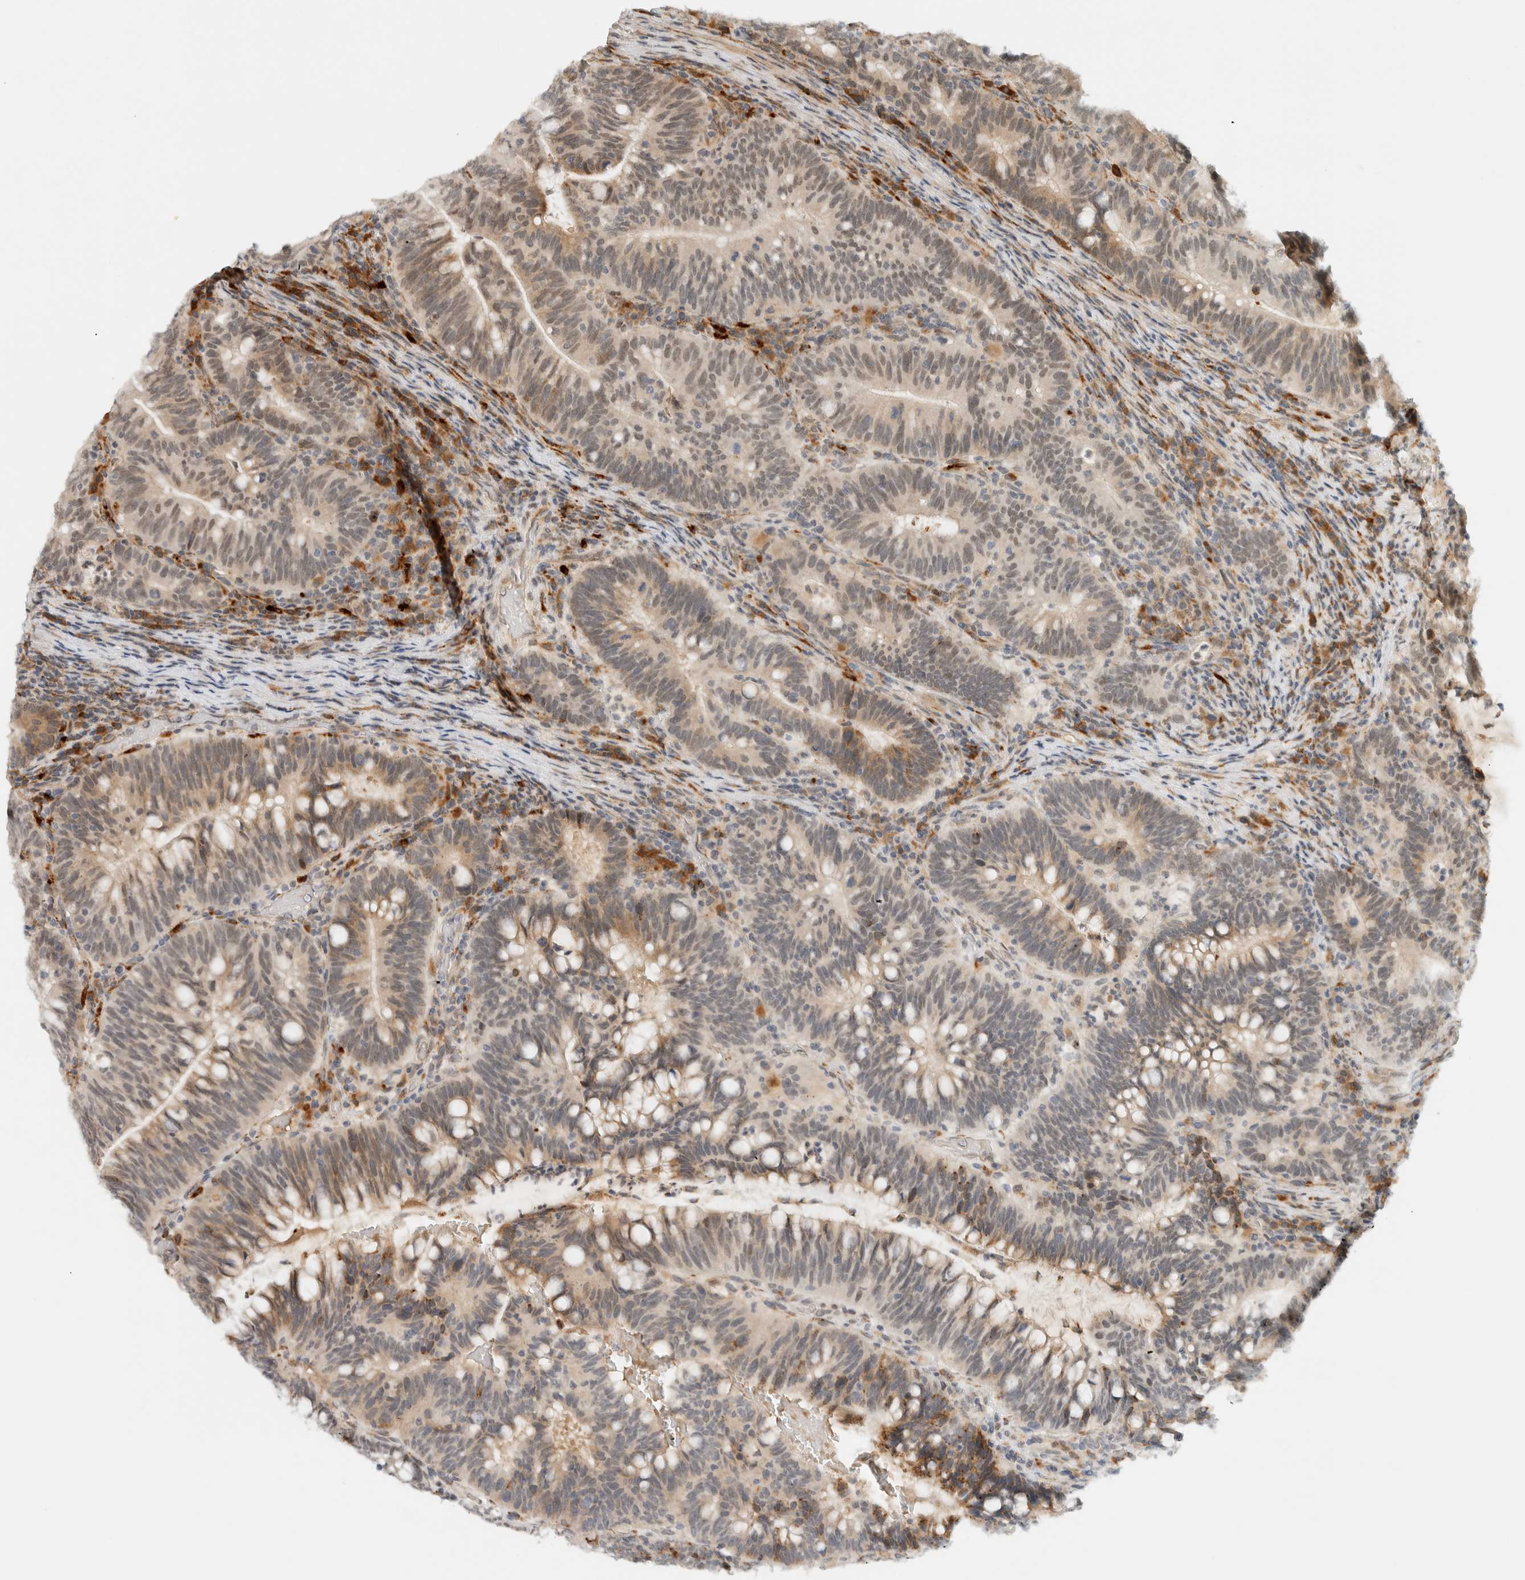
{"staining": {"intensity": "weak", "quantity": "25%-75%", "location": "cytoplasmic/membranous"}, "tissue": "colorectal cancer", "cell_type": "Tumor cells", "image_type": "cancer", "snomed": [{"axis": "morphology", "description": "Adenocarcinoma, NOS"}, {"axis": "topography", "description": "Colon"}], "caption": "High-magnification brightfield microscopy of adenocarcinoma (colorectal) stained with DAB (3,3'-diaminobenzidine) (brown) and counterstained with hematoxylin (blue). tumor cells exhibit weak cytoplasmic/membranous staining is identified in approximately25%-75% of cells. (DAB = brown stain, brightfield microscopy at high magnification).", "gene": "ITPRID1", "patient": {"sex": "female", "age": 66}}